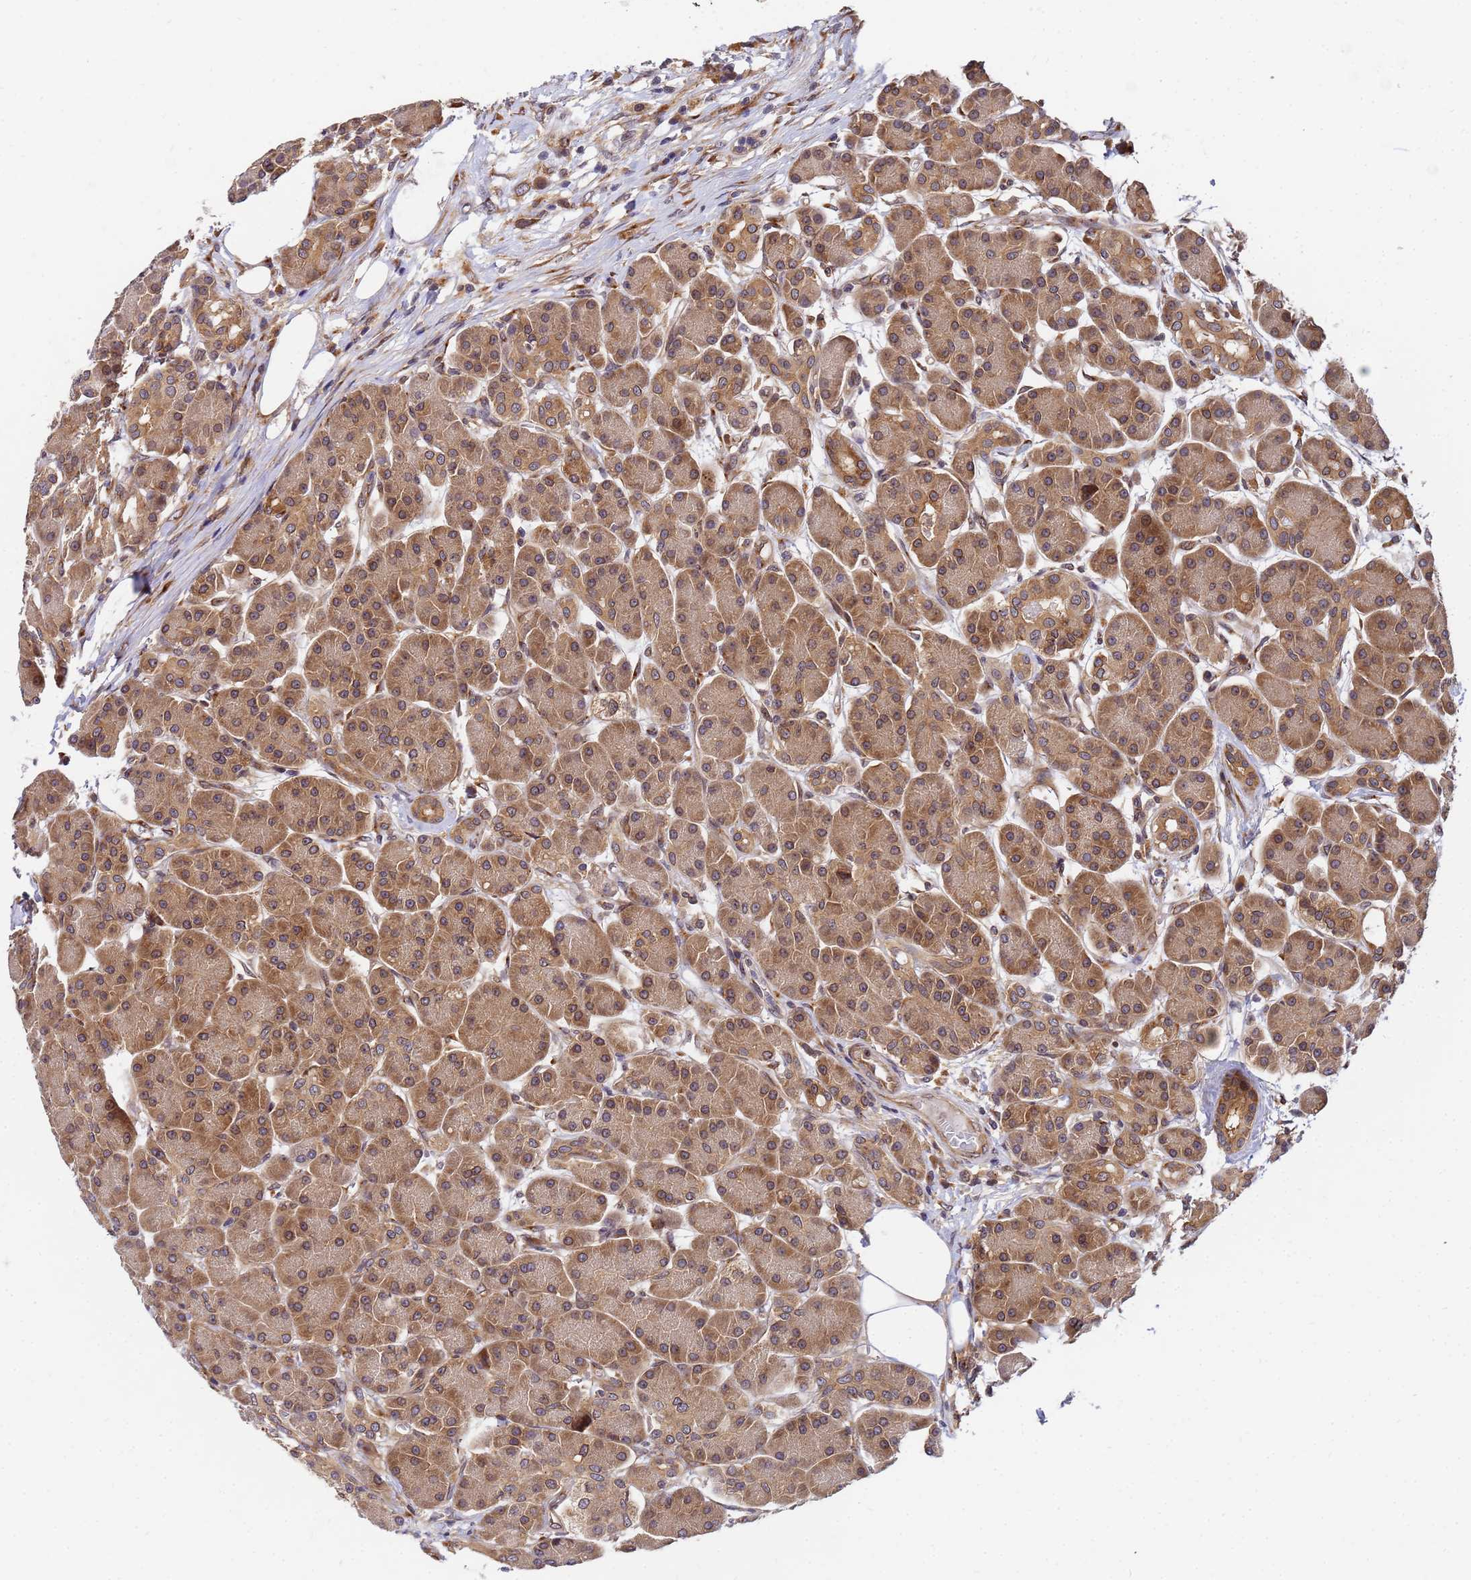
{"staining": {"intensity": "strong", "quantity": ">75%", "location": "cytoplasmic/membranous"}, "tissue": "pancreas", "cell_type": "Exocrine glandular cells", "image_type": "normal", "snomed": [{"axis": "morphology", "description": "Normal tissue, NOS"}, {"axis": "topography", "description": "Pancreas"}], "caption": "Immunohistochemistry (IHC) image of normal pancreas: human pancreas stained using immunohistochemistry (IHC) shows high levels of strong protein expression localized specifically in the cytoplasmic/membranous of exocrine glandular cells, appearing as a cytoplasmic/membranous brown color.", "gene": "UNC93B1", "patient": {"sex": "male", "age": 63}}